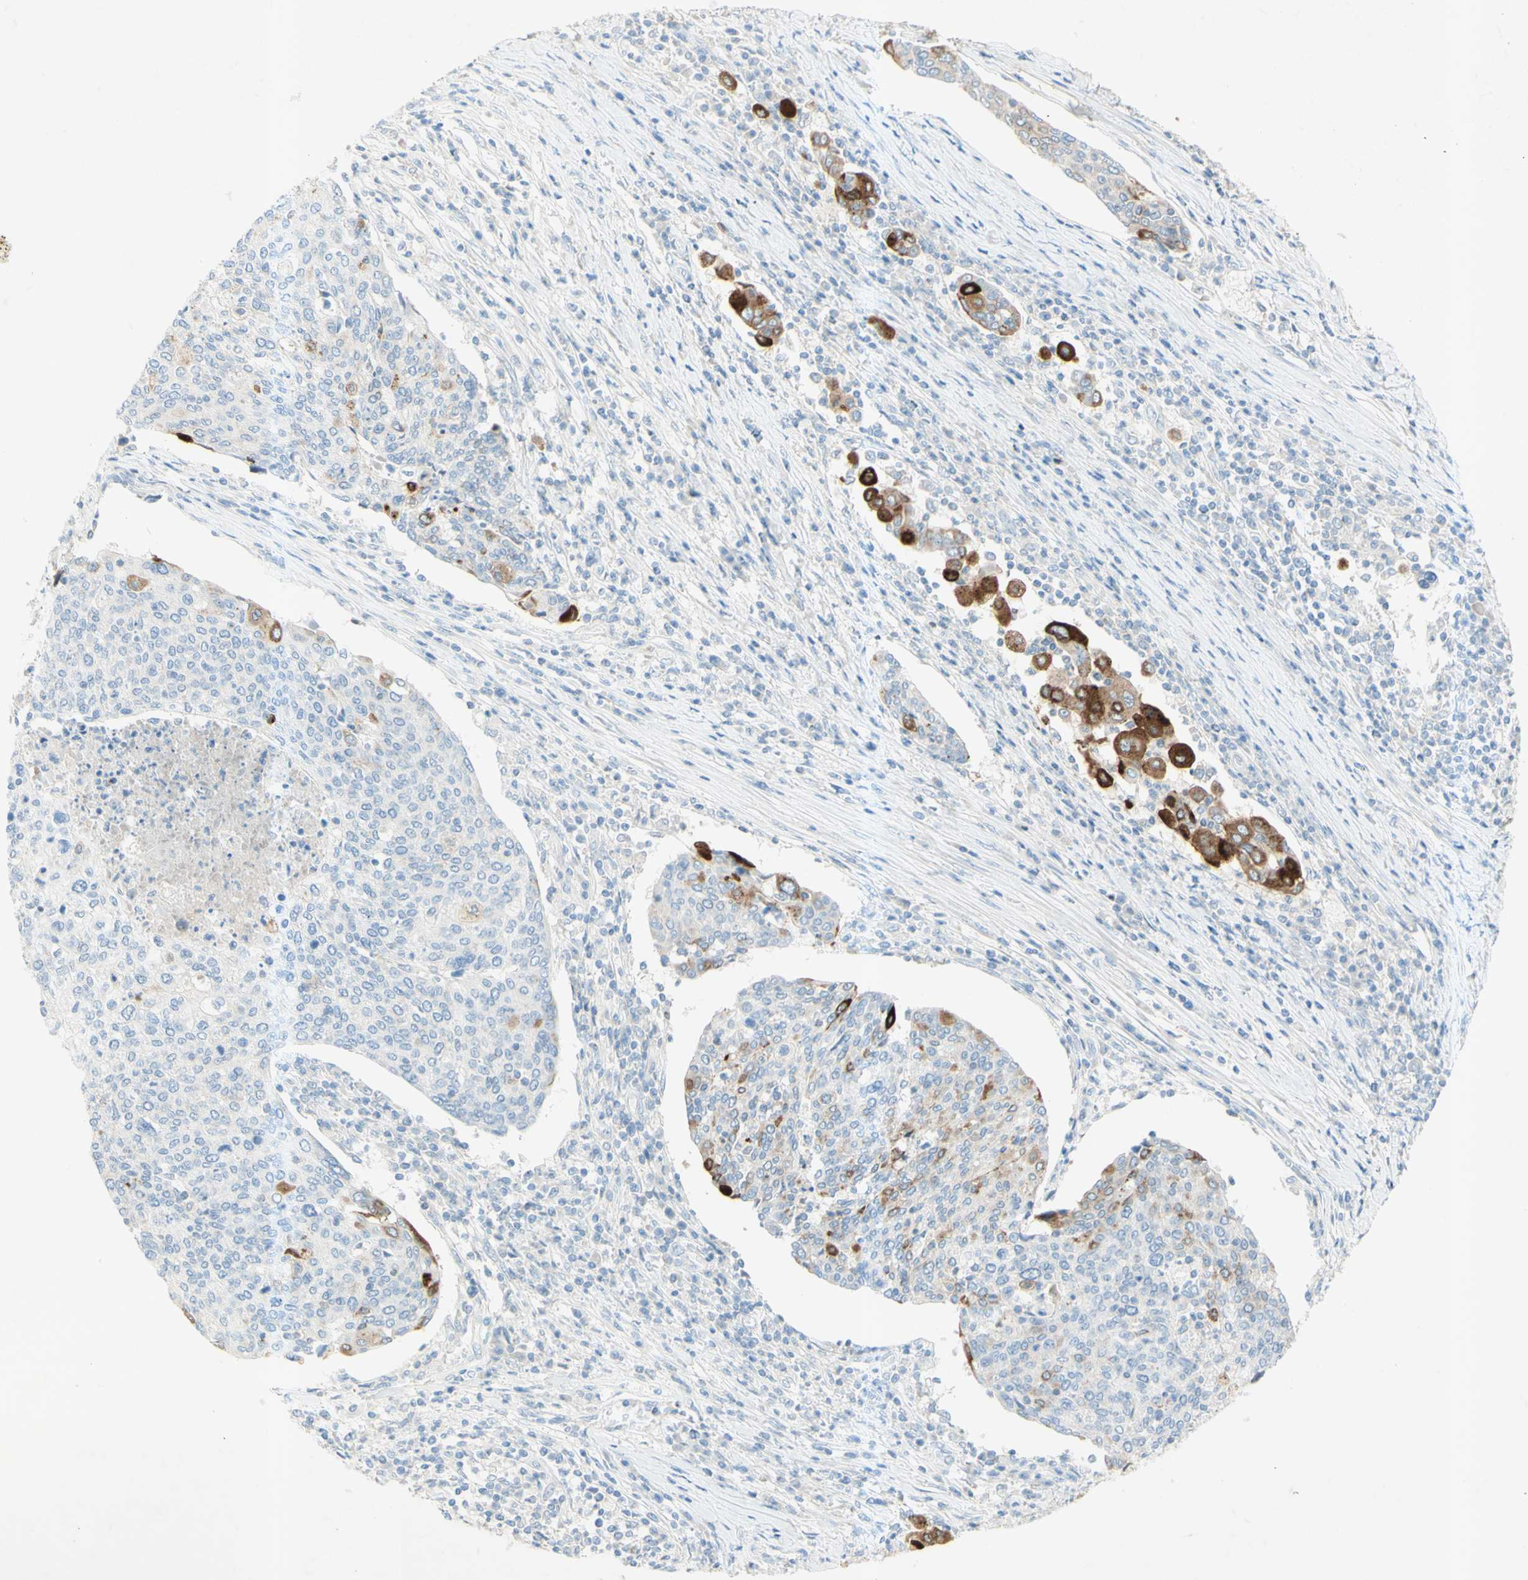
{"staining": {"intensity": "moderate", "quantity": "<25%", "location": "cytoplasmic/membranous"}, "tissue": "cervical cancer", "cell_type": "Tumor cells", "image_type": "cancer", "snomed": [{"axis": "morphology", "description": "Squamous cell carcinoma, NOS"}, {"axis": "topography", "description": "Cervix"}], "caption": "Approximately <25% of tumor cells in human cervical cancer reveal moderate cytoplasmic/membranous protein expression as visualized by brown immunohistochemical staining.", "gene": "GDF15", "patient": {"sex": "female", "age": 40}}